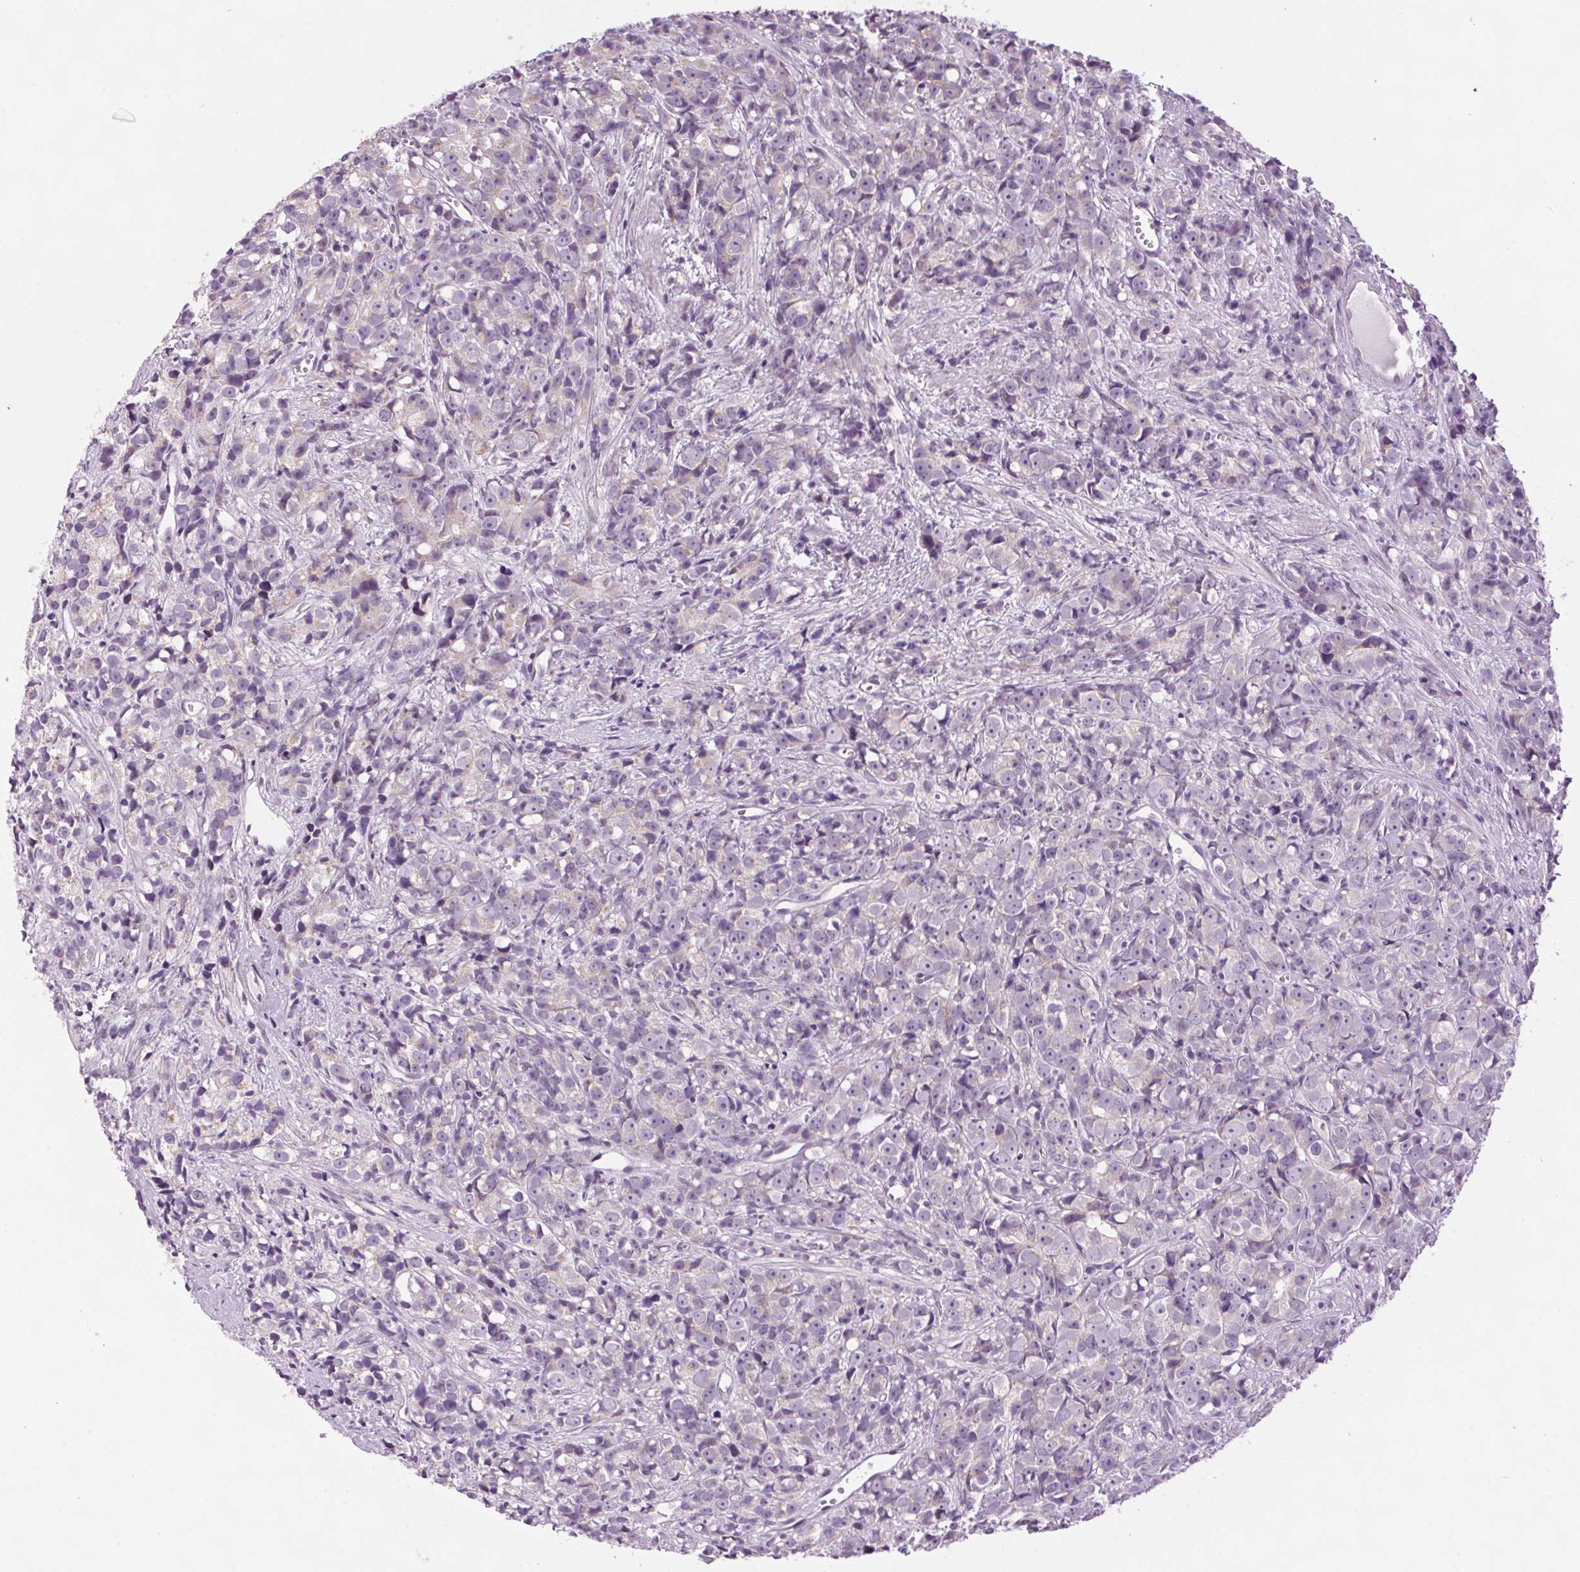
{"staining": {"intensity": "negative", "quantity": "none", "location": "none"}, "tissue": "prostate cancer", "cell_type": "Tumor cells", "image_type": "cancer", "snomed": [{"axis": "morphology", "description": "Adenocarcinoma, High grade"}, {"axis": "topography", "description": "Prostate"}], "caption": "Immunohistochemical staining of adenocarcinoma (high-grade) (prostate) demonstrates no significant positivity in tumor cells.", "gene": "SMIM13", "patient": {"sex": "male", "age": 77}}